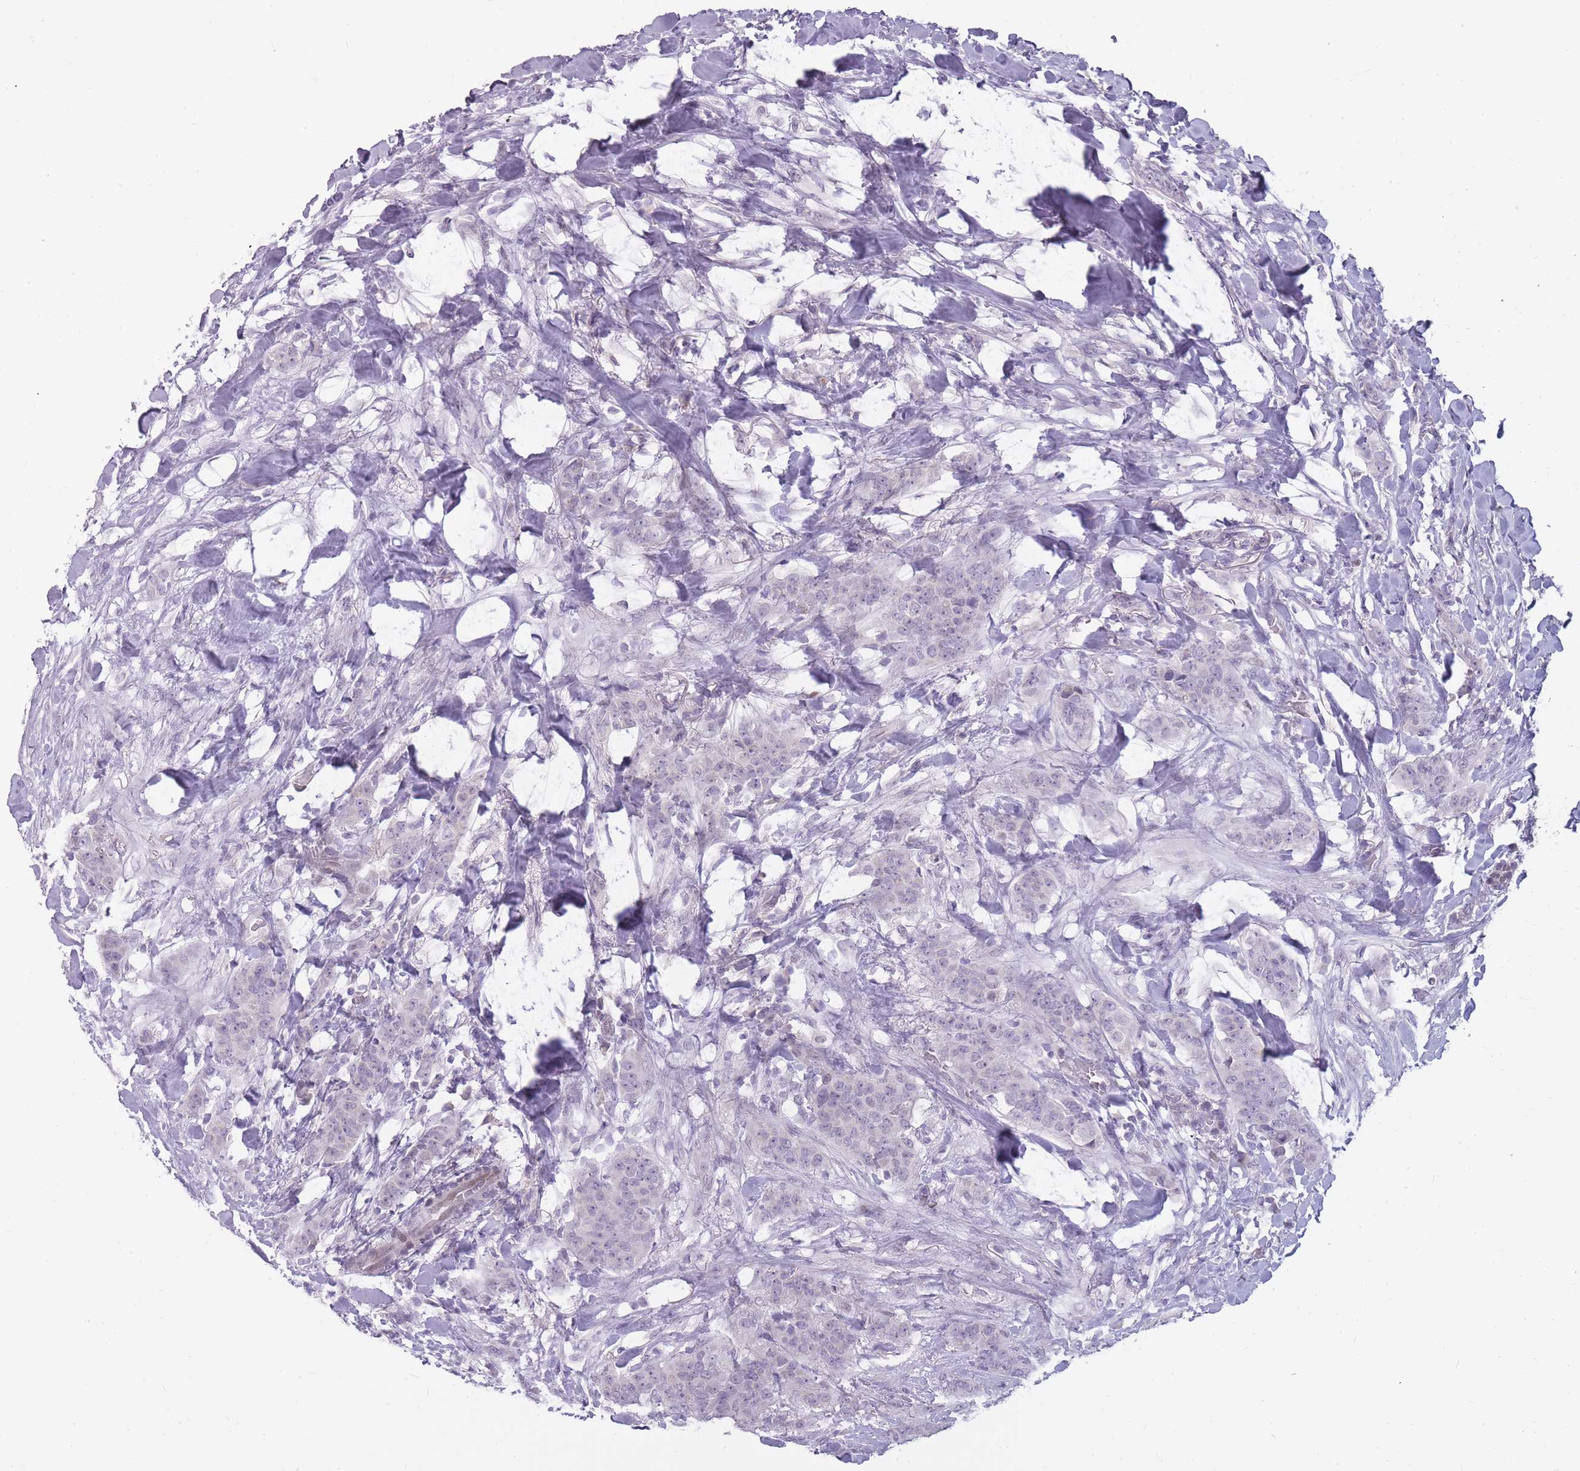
{"staining": {"intensity": "negative", "quantity": "none", "location": "none"}, "tissue": "breast cancer", "cell_type": "Tumor cells", "image_type": "cancer", "snomed": [{"axis": "morphology", "description": "Duct carcinoma"}, {"axis": "topography", "description": "Breast"}], "caption": "The photomicrograph exhibits no significant staining in tumor cells of breast infiltrating ductal carcinoma.", "gene": "POMZP3", "patient": {"sex": "female", "age": 40}}